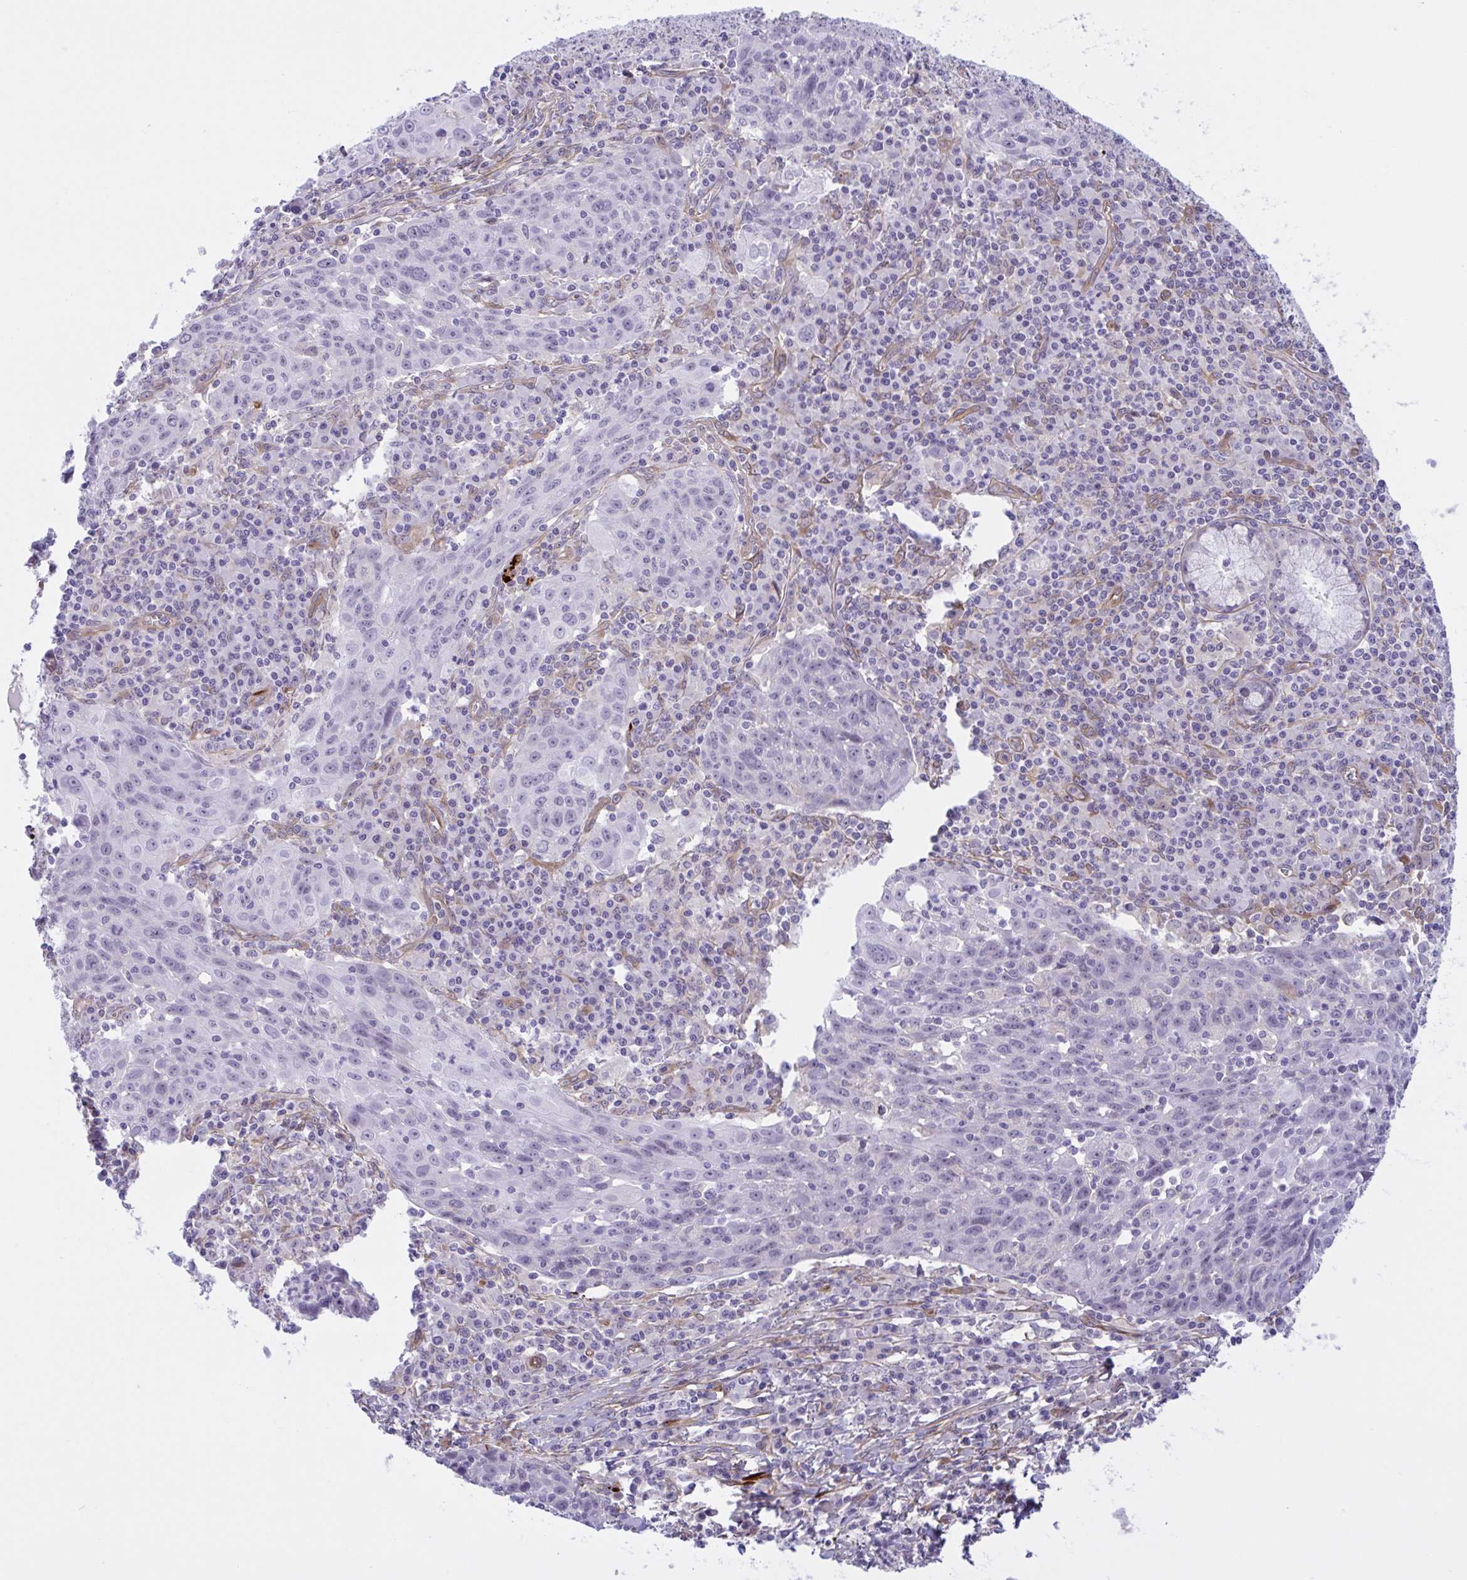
{"staining": {"intensity": "negative", "quantity": "none", "location": "none"}, "tissue": "lung cancer", "cell_type": "Tumor cells", "image_type": "cancer", "snomed": [{"axis": "morphology", "description": "Squamous cell carcinoma, NOS"}, {"axis": "morphology", "description": "Squamous cell carcinoma, metastatic, NOS"}, {"axis": "topography", "description": "Bronchus"}, {"axis": "topography", "description": "Lung"}], "caption": "Human lung cancer (metastatic squamous cell carcinoma) stained for a protein using immunohistochemistry exhibits no expression in tumor cells.", "gene": "PRRT4", "patient": {"sex": "male", "age": 62}}